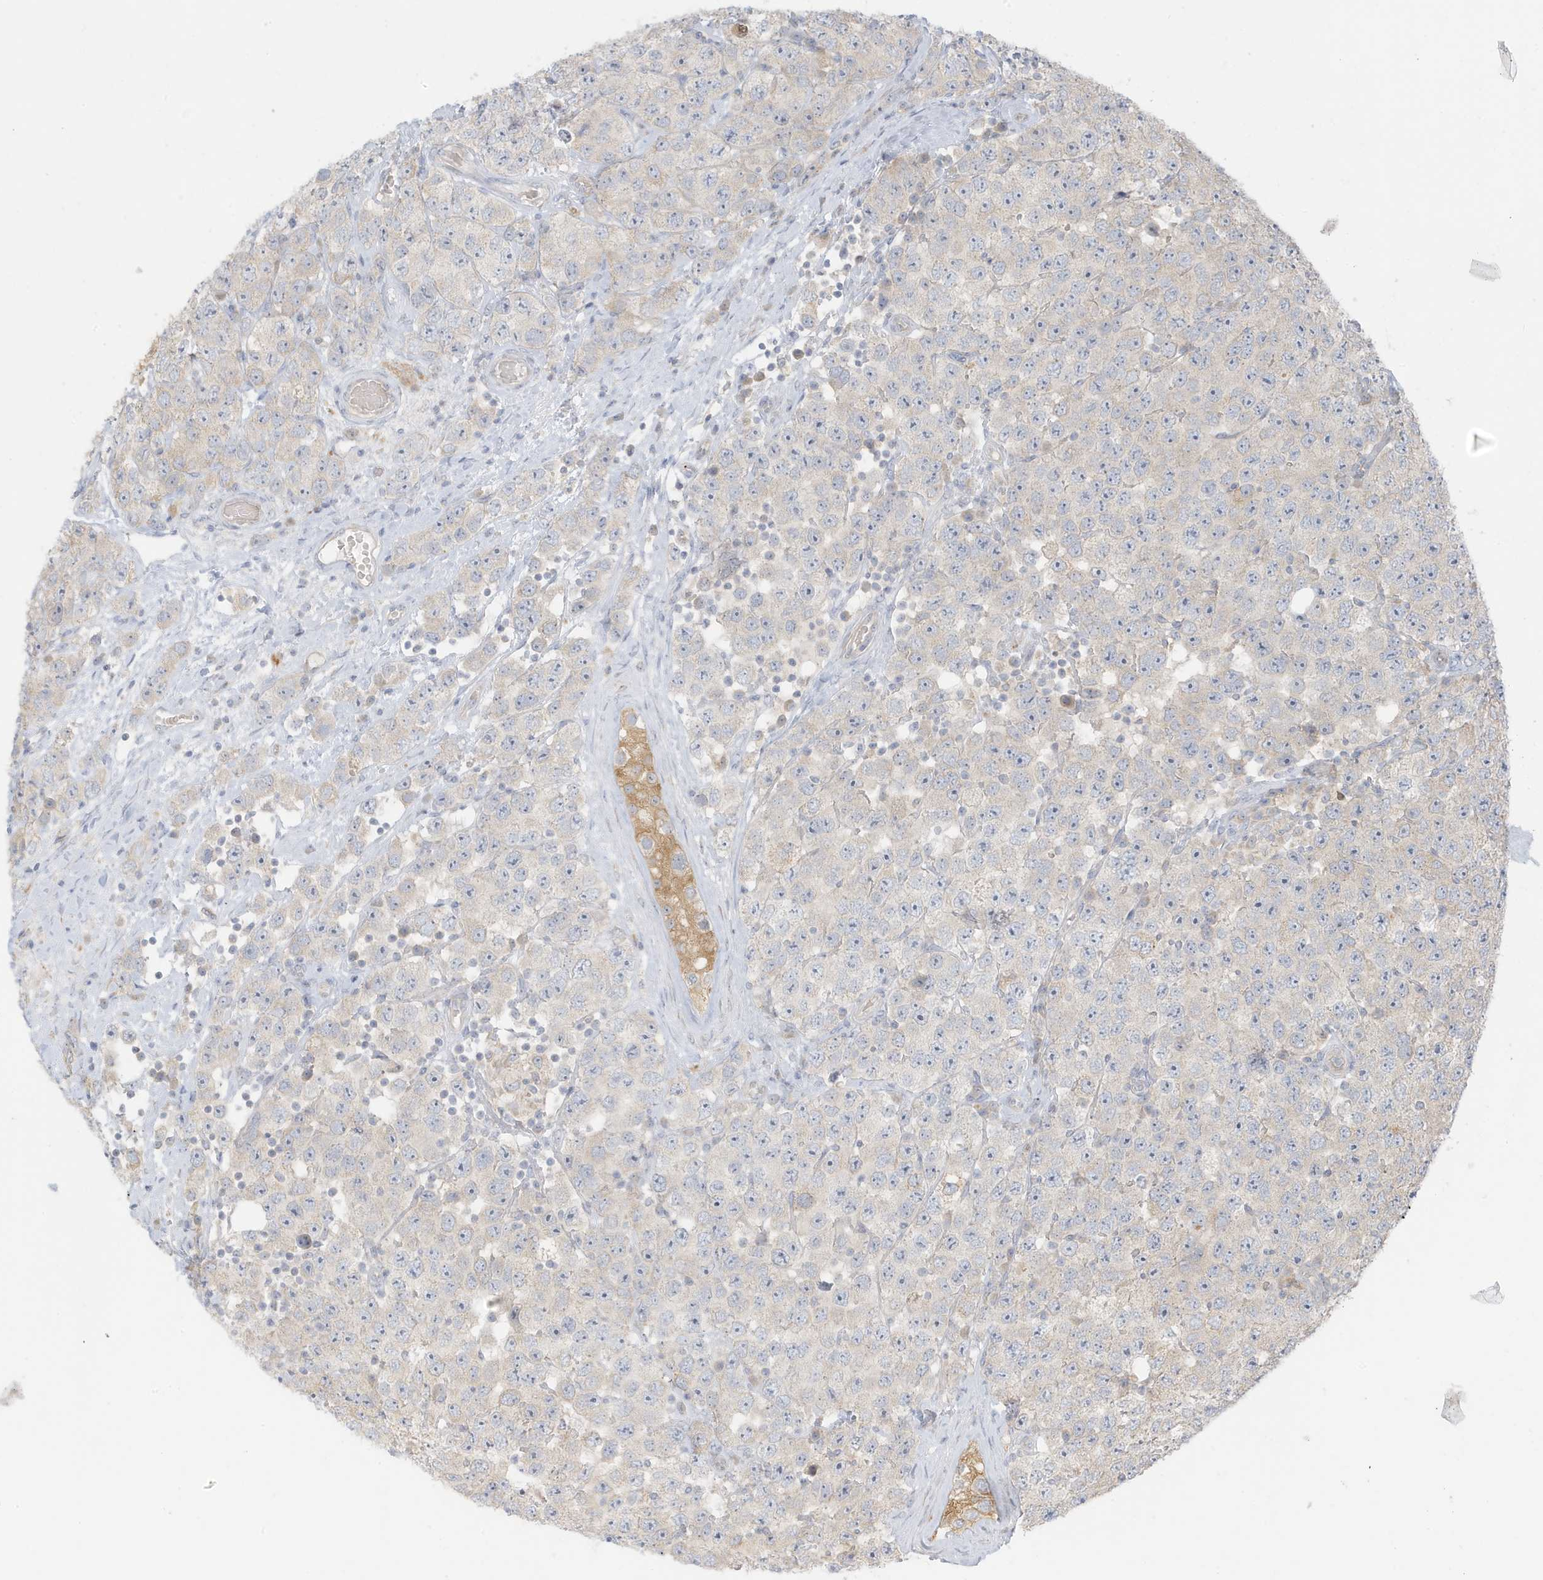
{"staining": {"intensity": "negative", "quantity": "none", "location": "none"}, "tissue": "testis cancer", "cell_type": "Tumor cells", "image_type": "cancer", "snomed": [{"axis": "morphology", "description": "Seminoma, NOS"}, {"axis": "topography", "description": "Testis"}], "caption": "IHC photomicrograph of neoplastic tissue: testis seminoma stained with DAB (3,3'-diaminobenzidine) displays no significant protein expression in tumor cells.", "gene": "MCOLN1", "patient": {"sex": "male", "age": 28}}